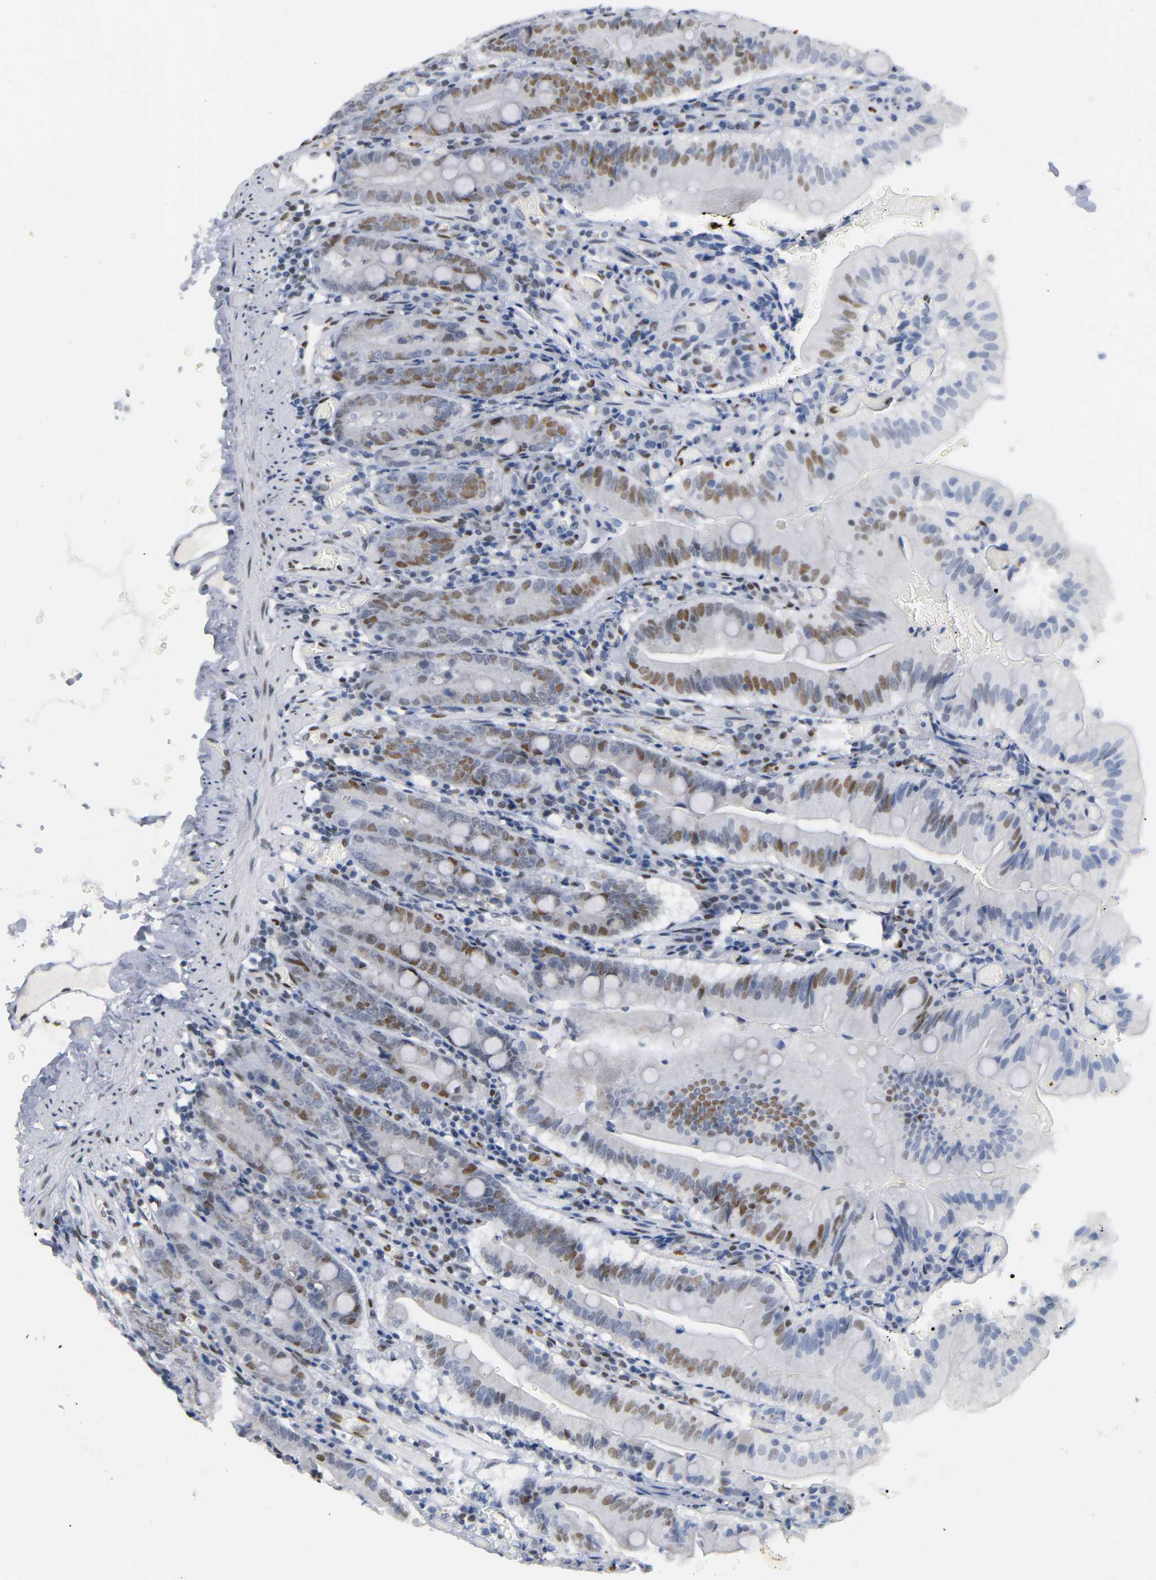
{"staining": {"intensity": "moderate", "quantity": ">75%", "location": "nuclear"}, "tissue": "small intestine", "cell_type": "Glandular cells", "image_type": "normal", "snomed": [{"axis": "morphology", "description": "Normal tissue, NOS"}, {"axis": "topography", "description": "Small intestine"}], "caption": "Moderate nuclear expression for a protein is identified in approximately >75% of glandular cells of normal small intestine using IHC.", "gene": "CREBBP", "patient": {"sex": "male", "age": 71}}